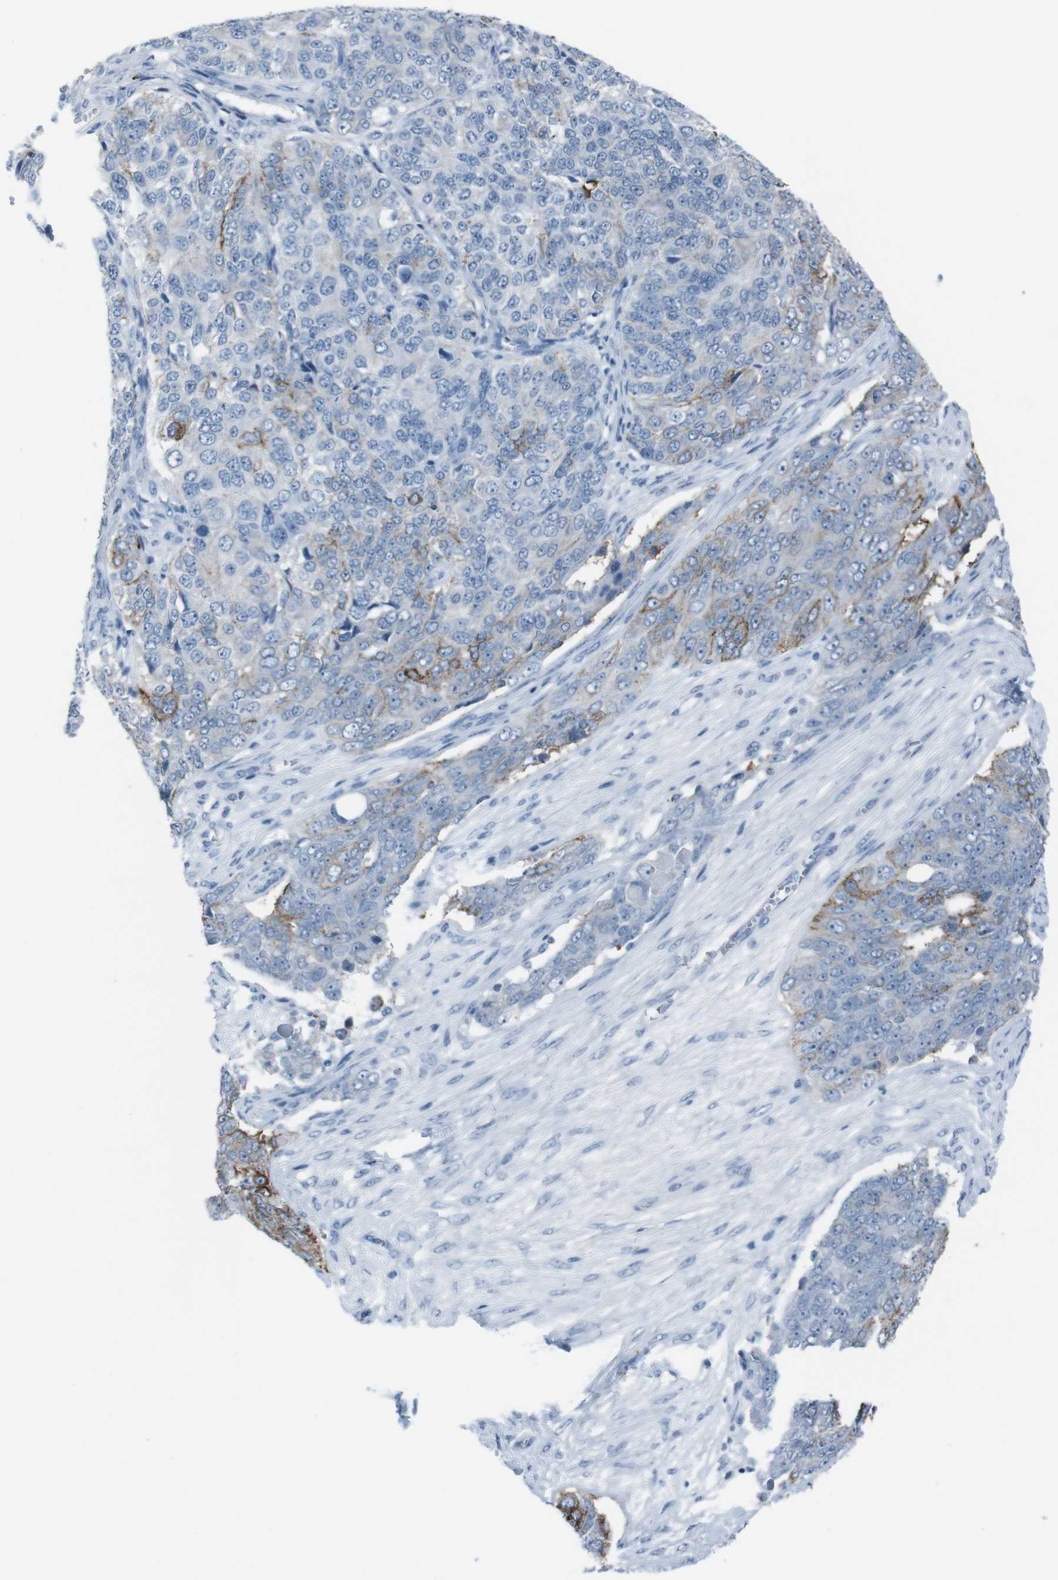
{"staining": {"intensity": "moderate", "quantity": "<25%", "location": "cytoplasmic/membranous"}, "tissue": "ovarian cancer", "cell_type": "Tumor cells", "image_type": "cancer", "snomed": [{"axis": "morphology", "description": "Carcinoma, endometroid"}, {"axis": "topography", "description": "Ovary"}], "caption": "Immunohistochemical staining of ovarian cancer reveals moderate cytoplasmic/membranous protein expression in approximately <25% of tumor cells. (DAB (3,3'-diaminobenzidine) IHC, brown staining for protein, blue staining for nuclei).", "gene": "ST6GAL1", "patient": {"sex": "female", "age": 51}}